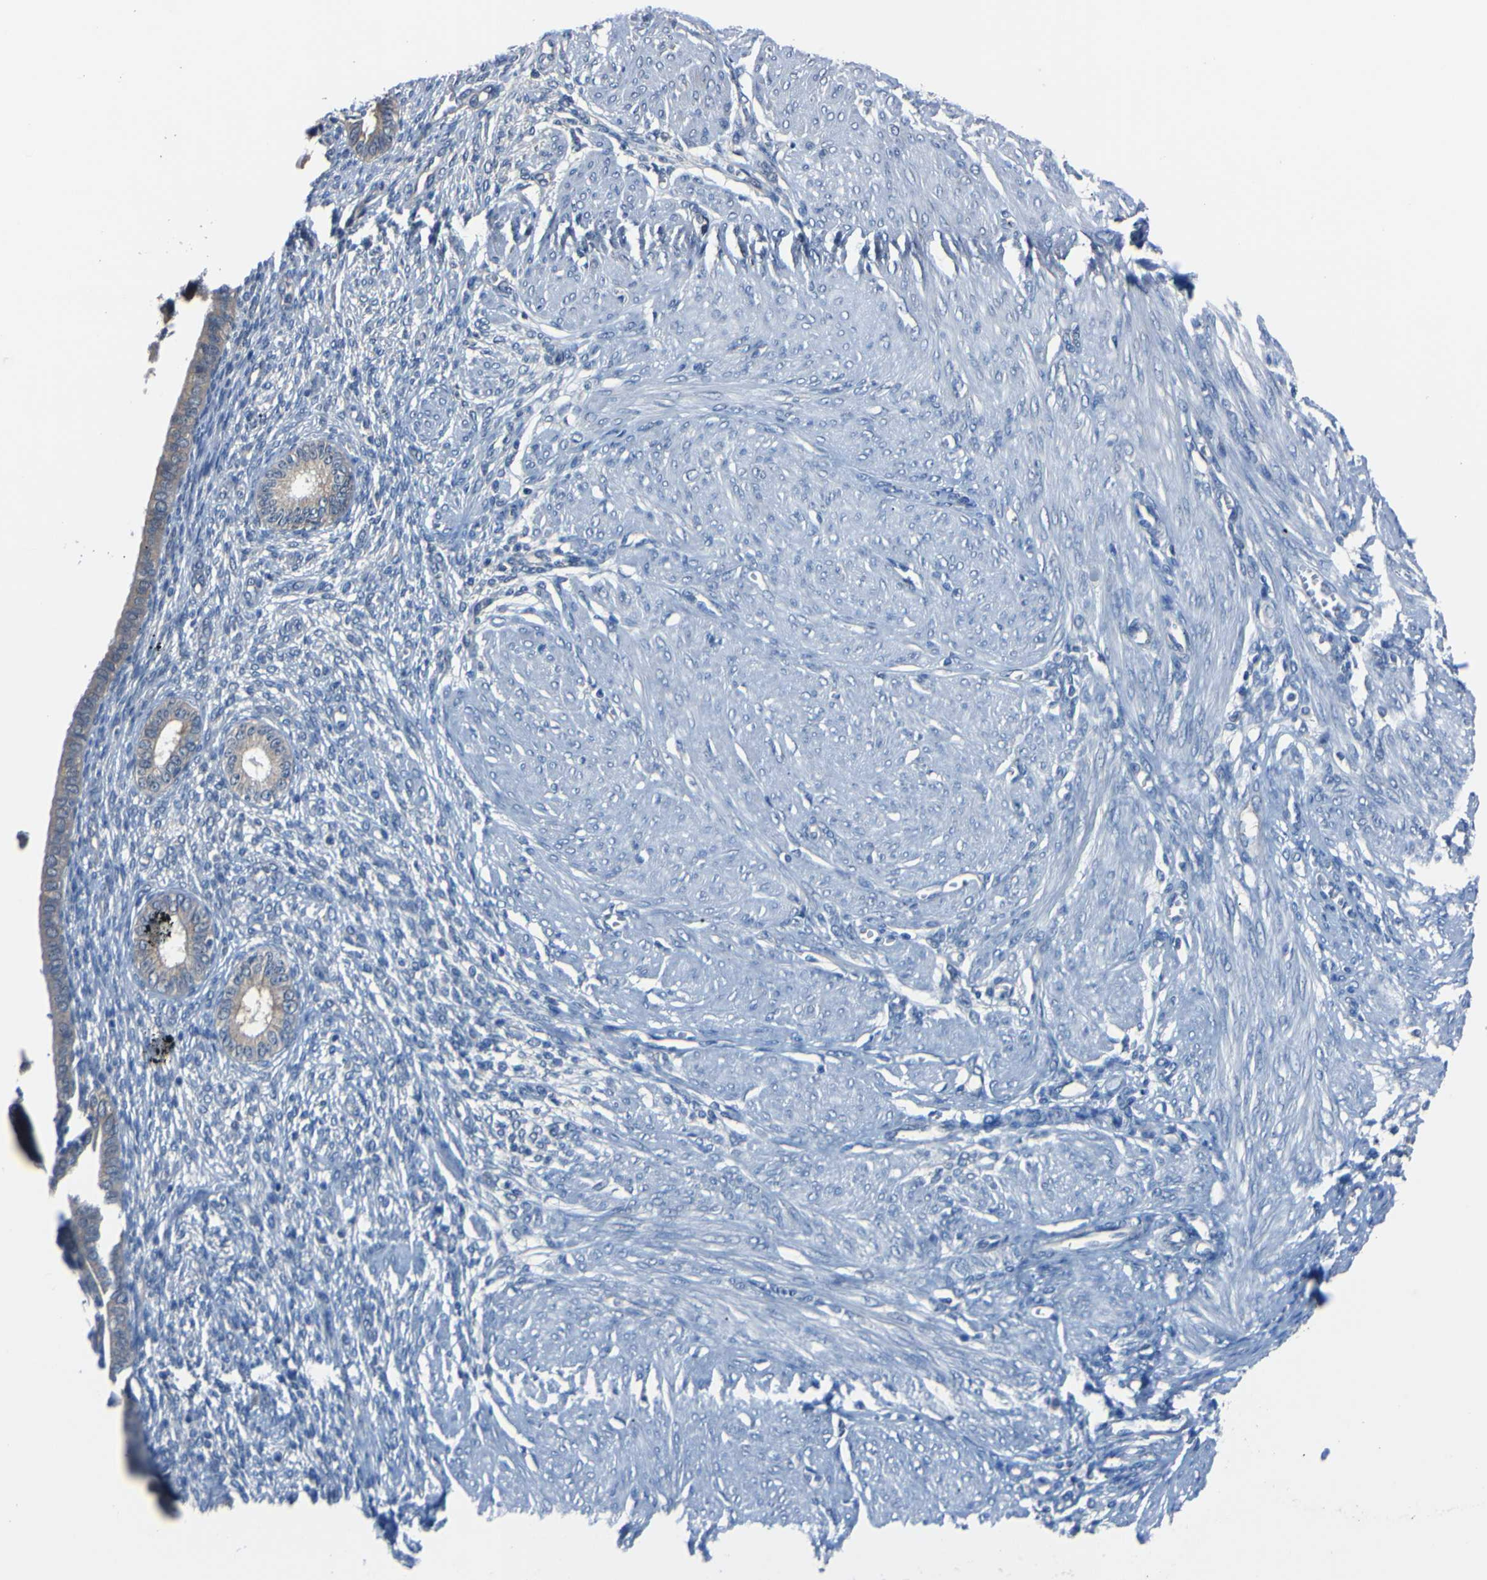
{"staining": {"intensity": "negative", "quantity": "none", "location": "none"}, "tissue": "endometrium", "cell_type": "Cells in endometrial stroma", "image_type": "normal", "snomed": [{"axis": "morphology", "description": "Normal tissue, NOS"}, {"axis": "topography", "description": "Endometrium"}], "caption": "Immunohistochemistry (IHC) image of normal endometrium stained for a protein (brown), which reveals no positivity in cells in endometrial stroma. (DAB (3,3'-diaminobenzidine) immunohistochemistry with hematoxylin counter stain).", "gene": "RARS1", "patient": {"sex": "female", "age": 72}}